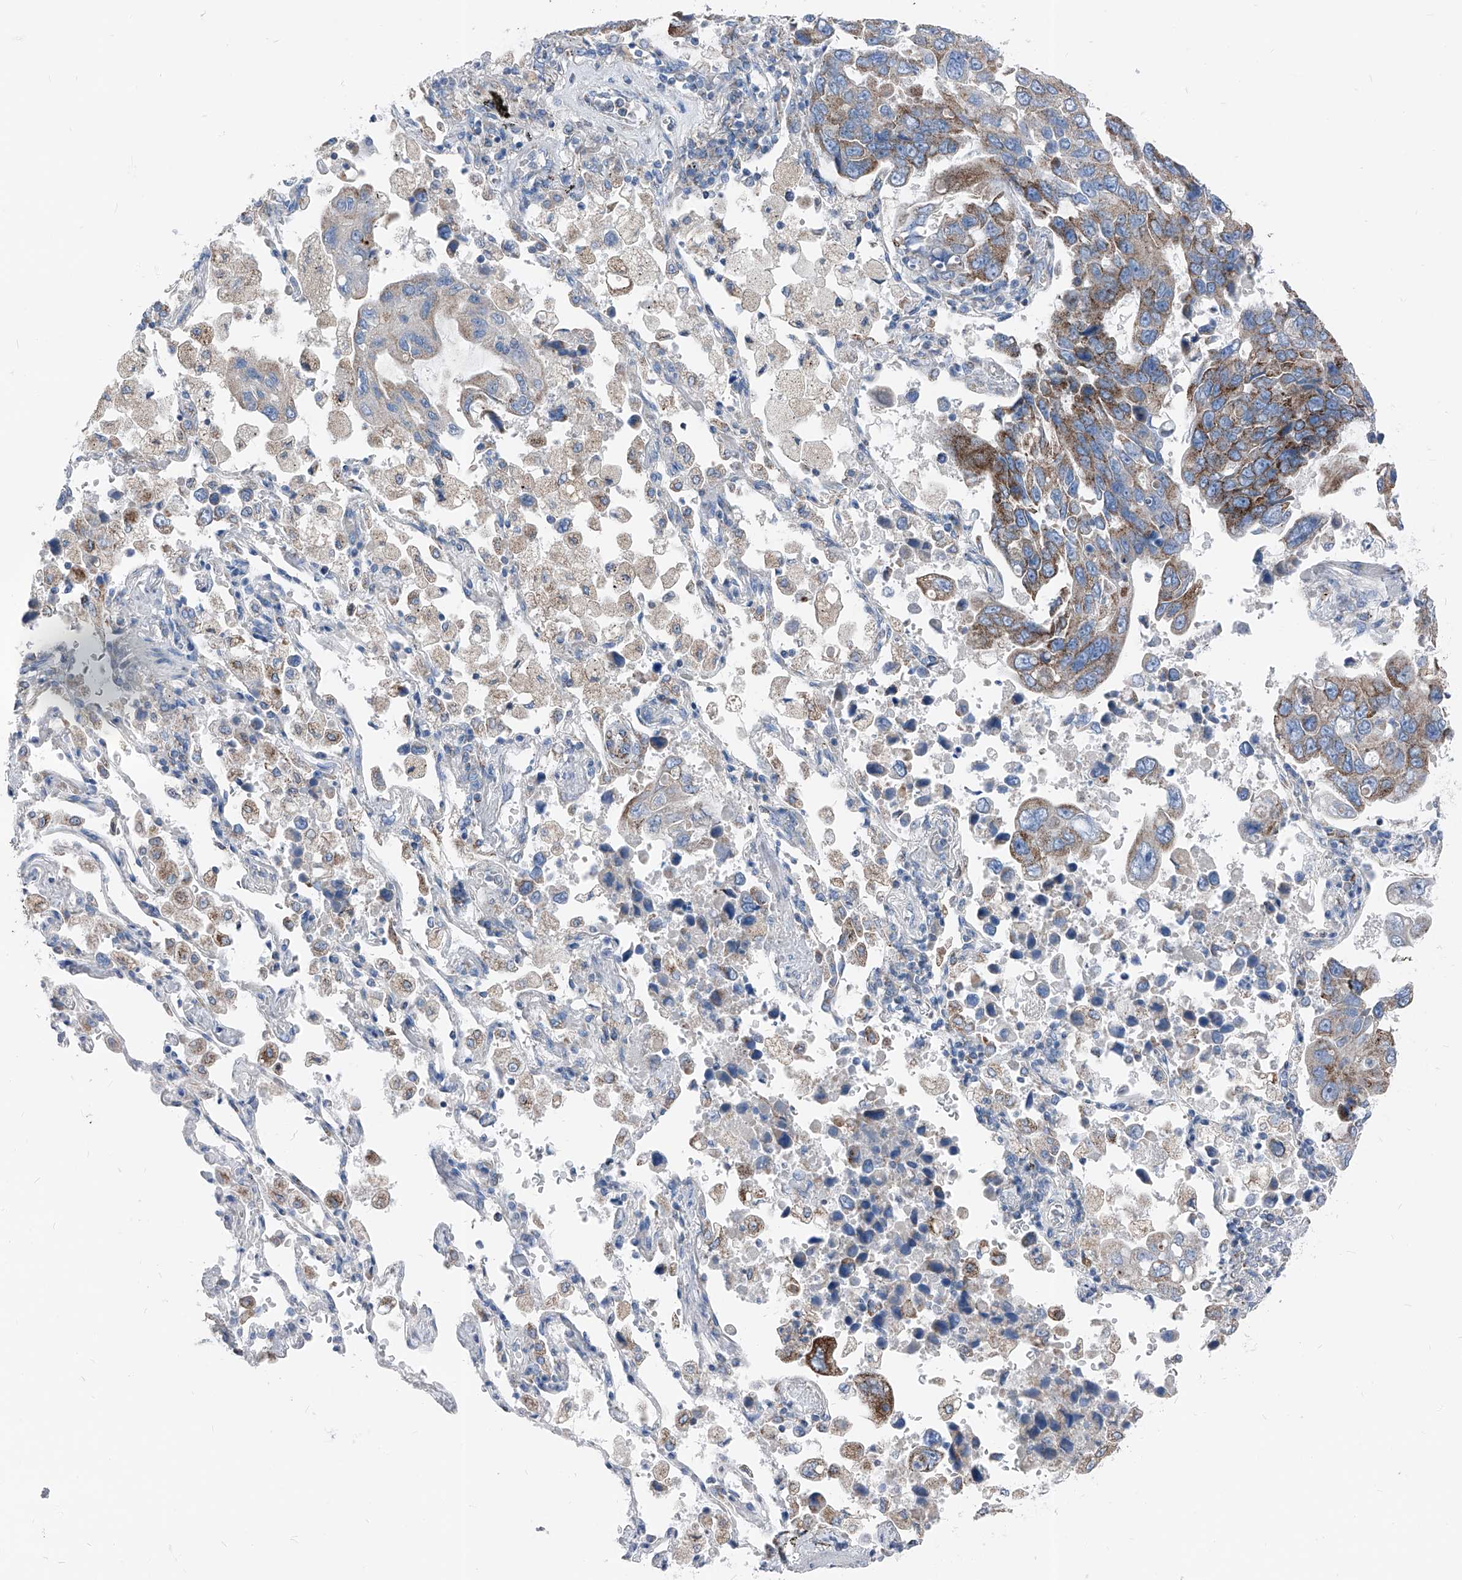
{"staining": {"intensity": "moderate", "quantity": "25%-75%", "location": "cytoplasmic/membranous"}, "tissue": "lung cancer", "cell_type": "Tumor cells", "image_type": "cancer", "snomed": [{"axis": "morphology", "description": "Adenocarcinoma, NOS"}, {"axis": "topography", "description": "Lung"}], "caption": "Immunohistochemical staining of adenocarcinoma (lung) exhibits moderate cytoplasmic/membranous protein expression in approximately 25%-75% of tumor cells.", "gene": "AGPS", "patient": {"sex": "male", "age": 64}}